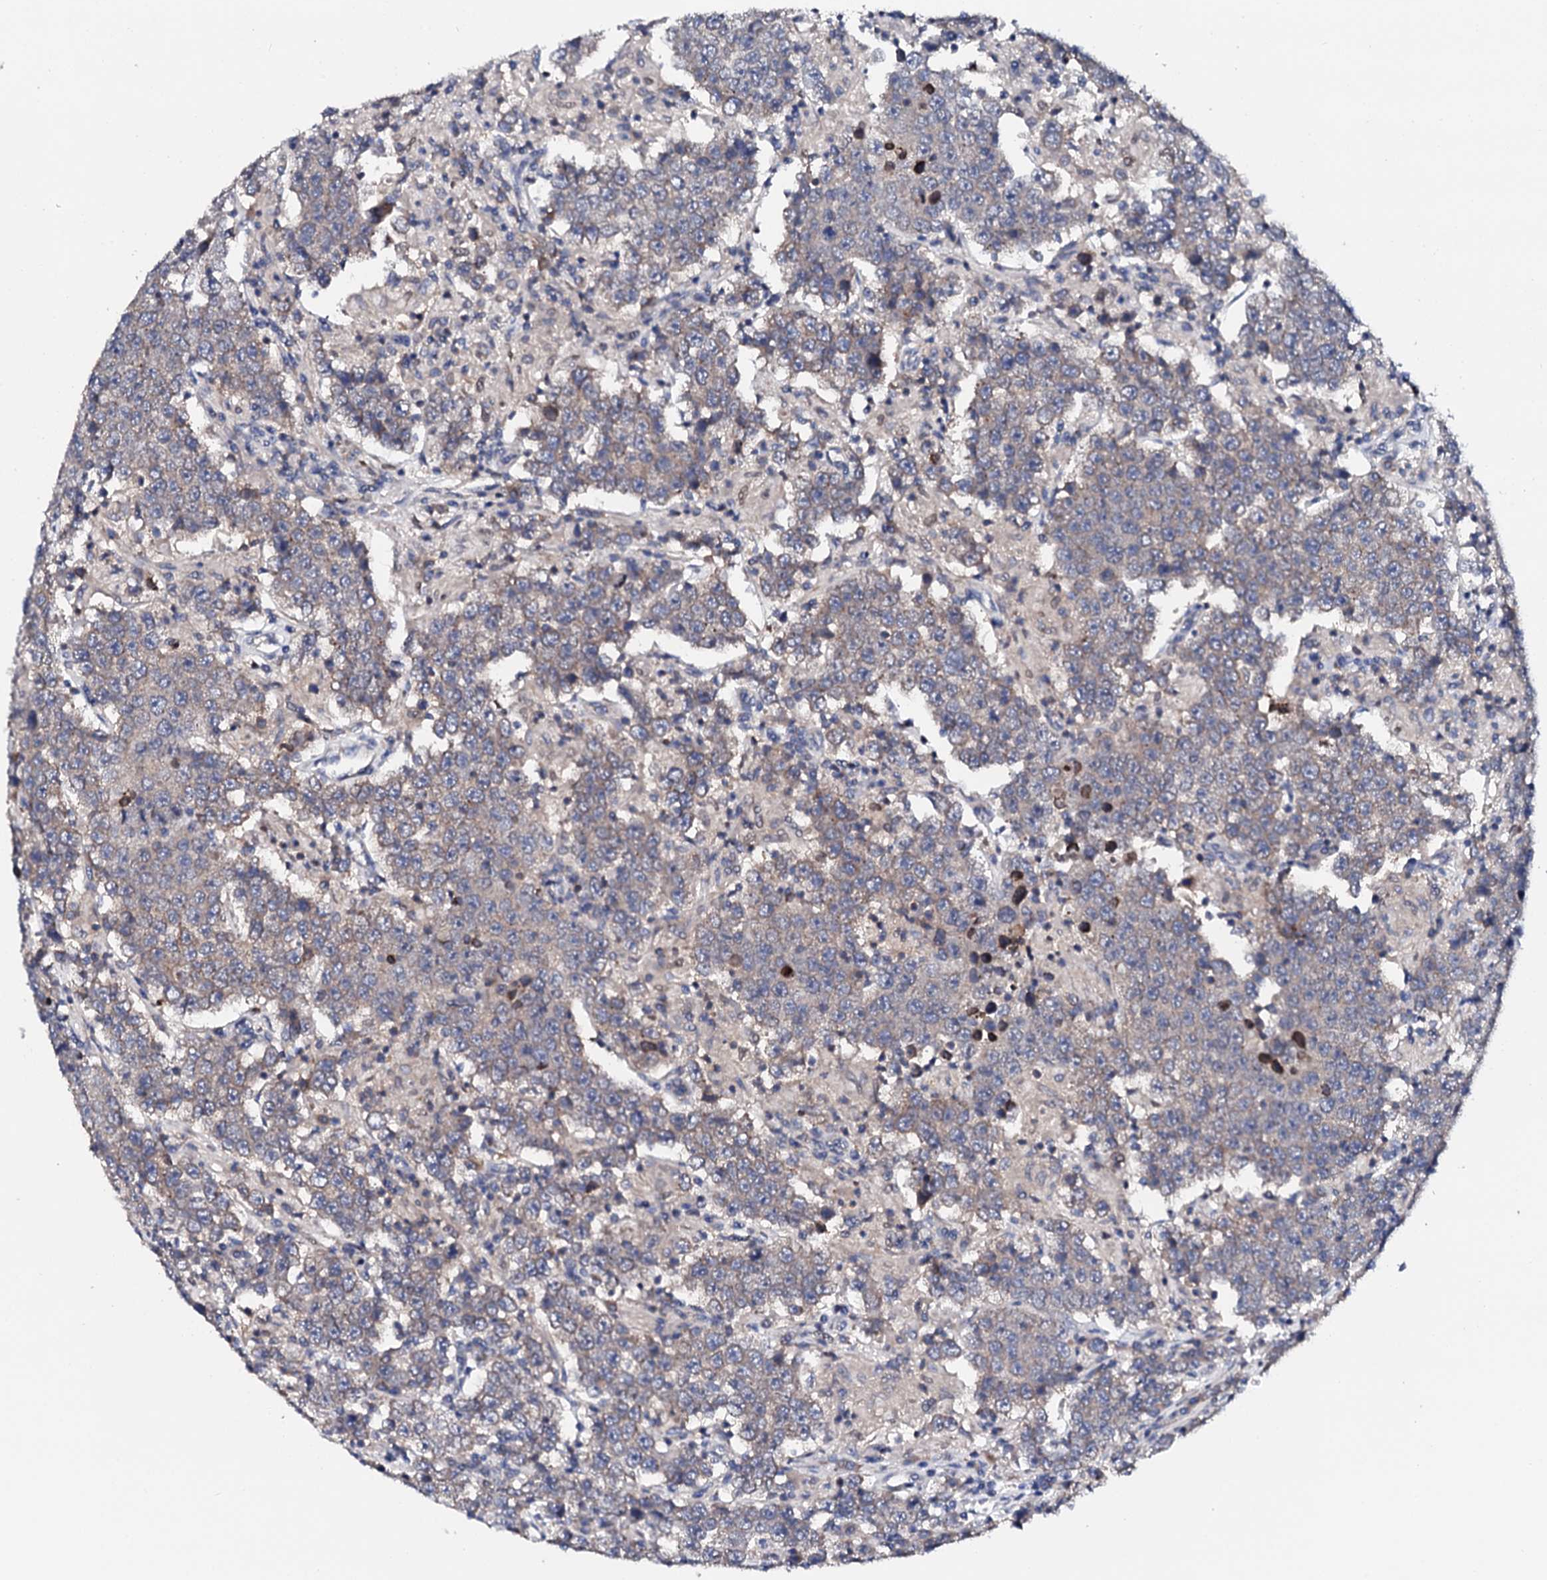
{"staining": {"intensity": "weak", "quantity": "<25%", "location": "cytoplasmic/membranous"}, "tissue": "testis cancer", "cell_type": "Tumor cells", "image_type": "cancer", "snomed": [{"axis": "morphology", "description": "Normal tissue, NOS"}, {"axis": "morphology", "description": "Urothelial carcinoma, High grade"}, {"axis": "morphology", "description": "Seminoma, NOS"}, {"axis": "morphology", "description": "Carcinoma, Embryonal, NOS"}, {"axis": "topography", "description": "Urinary bladder"}, {"axis": "topography", "description": "Testis"}], "caption": "High power microscopy photomicrograph of an IHC histopathology image of testis high-grade urothelial carcinoma, revealing no significant positivity in tumor cells.", "gene": "NUP58", "patient": {"sex": "male", "age": 41}}